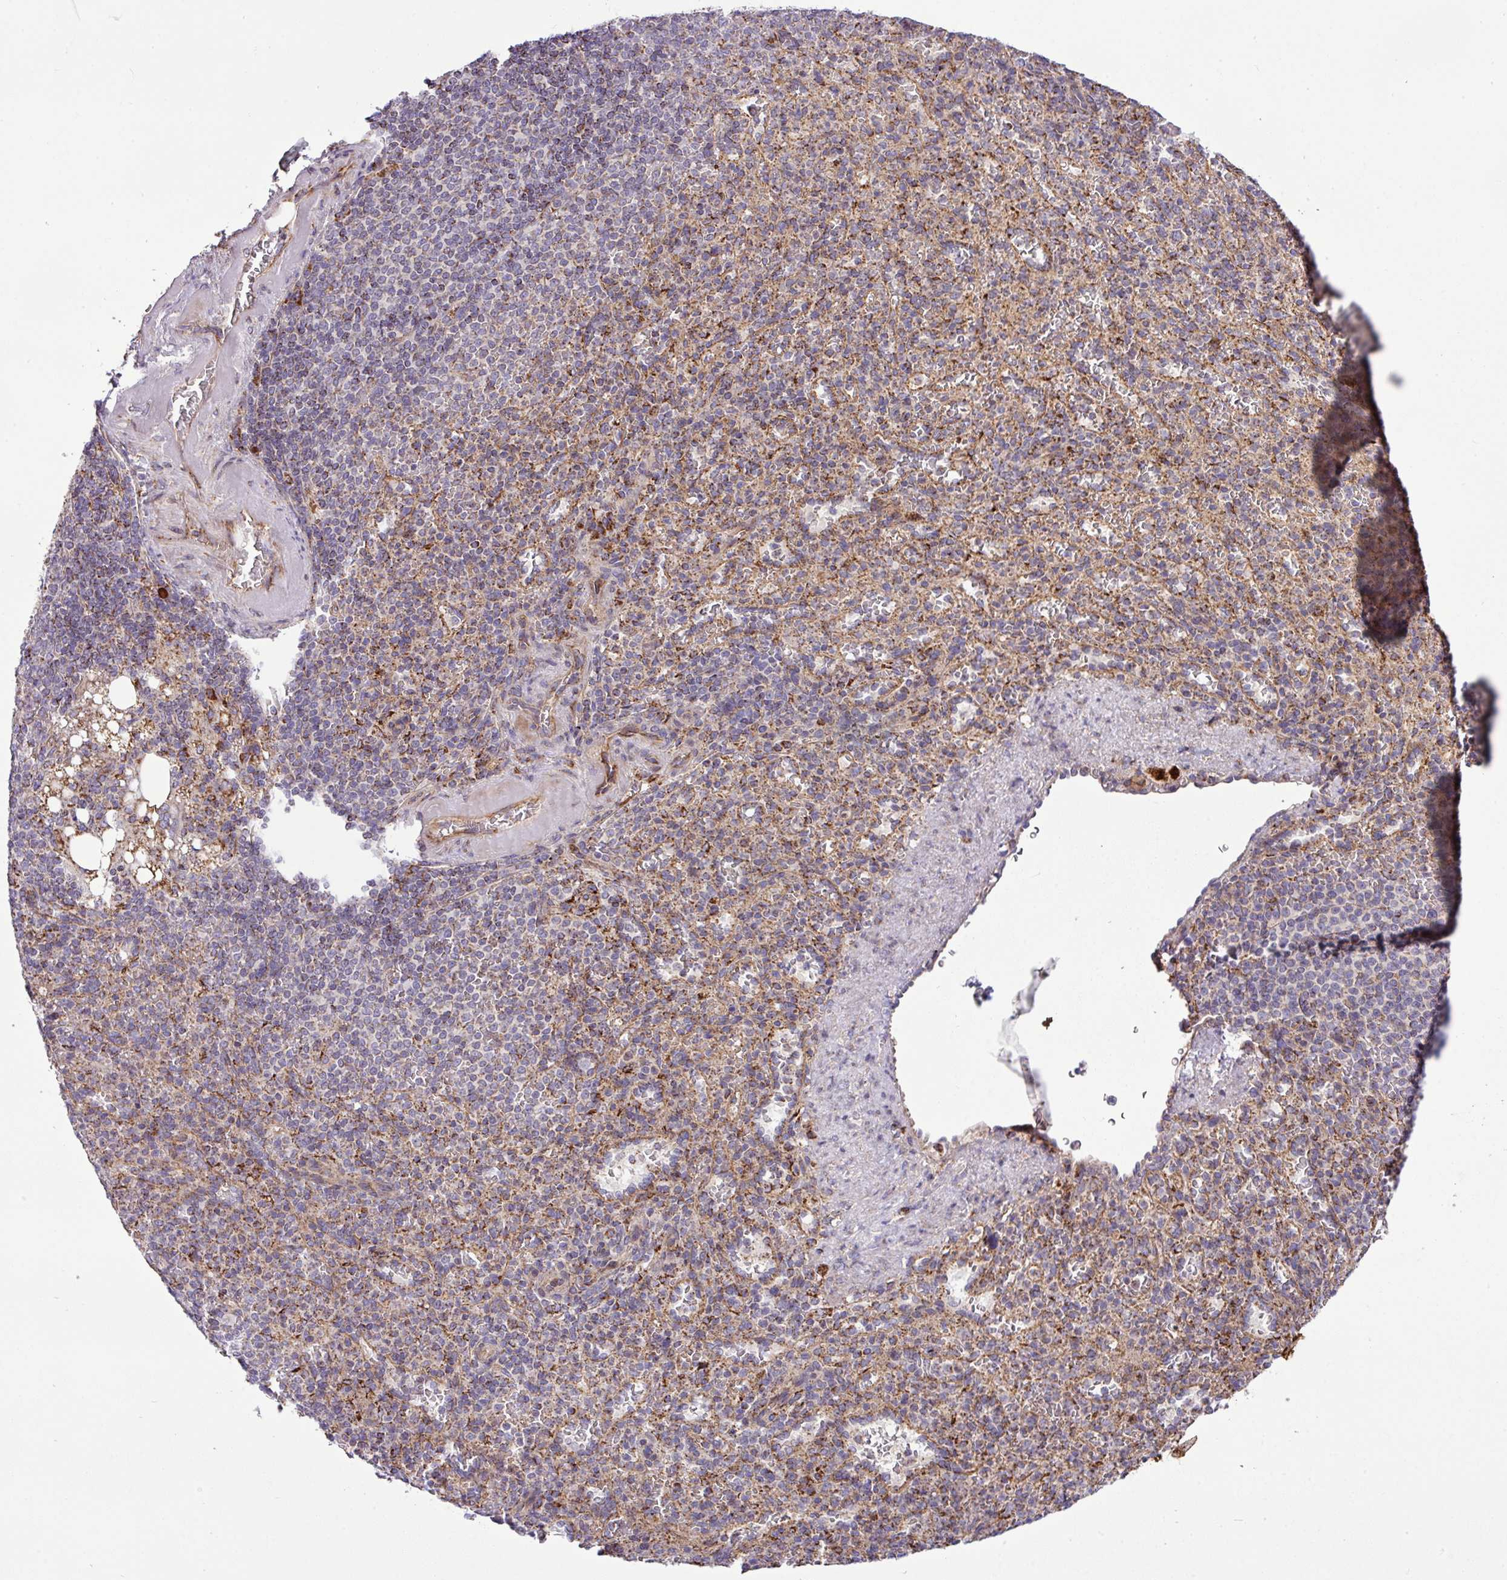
{"staining": {"intensity": "moderate", "quantity": "25%-75%", "location": "cytoplasmic/membranous"}, "tissue": "spleen", "cell_type": "Cells in red pulp", "image_type": "normal", "snomed": [{"axis": "morphology", "description": "Normal tissue, NOS"}, {"axis": "topography", "description": "Spleen"}], "caption": "Moderate cytoplasmic/membranous protein staining is present in about 25%-75% of cells in red pulp in spleen. (Brightfield microscopy of DAB IHC at high magnification).", "gene": "ZNF569", "patient": {"sex": "female", "age": 74}}